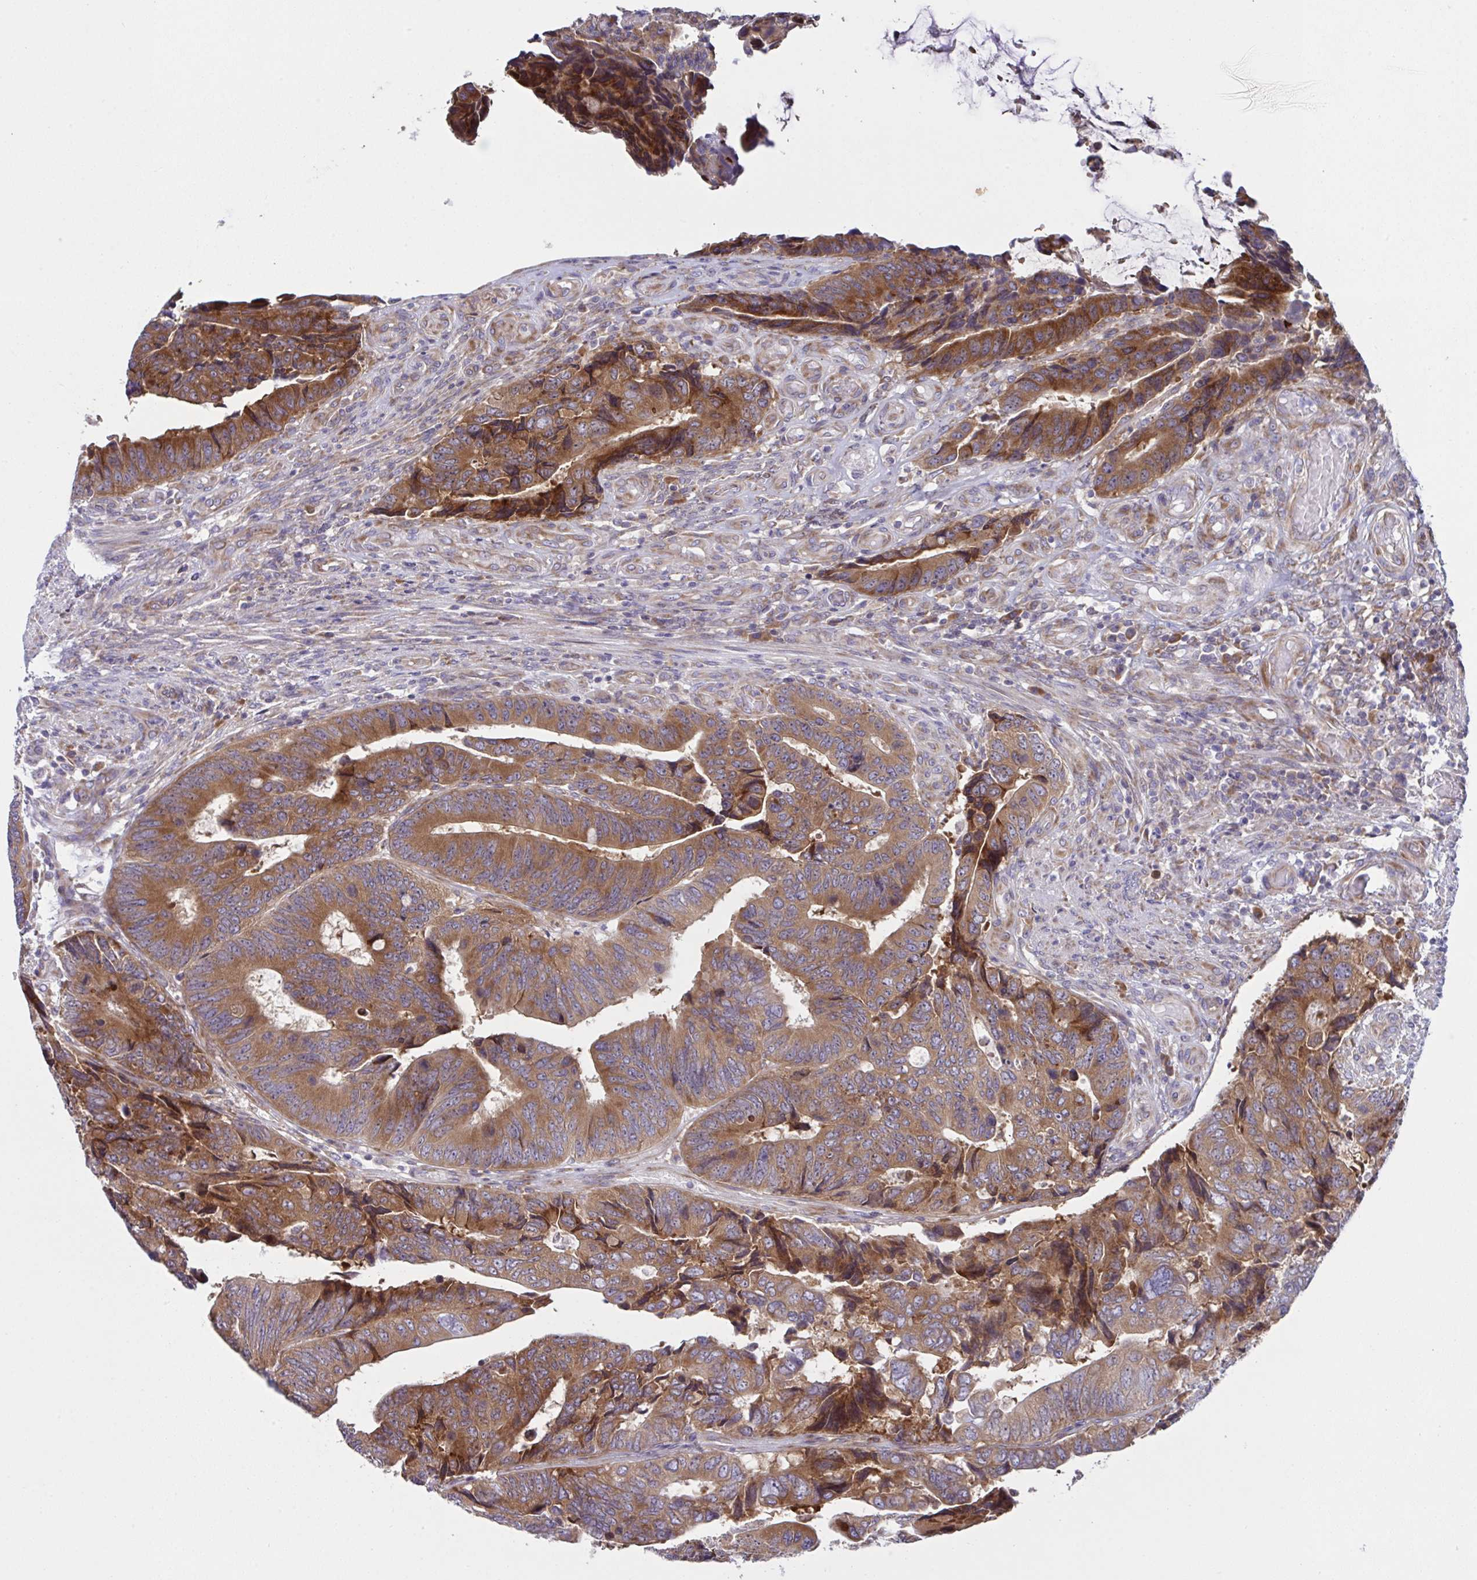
{"staining": {"intensity": "moderate", "quantity": ">75%", "location": "cytoplasmic/membranous"}, "tissue": "colorectal cancer", "cell_type": "Tumor cells", "image_type": "cancer", "snomed": [{"axis": "morphology", "description": "Adenocarcinoma, NOS"}, {"axis": "topography", "description": "Colon"}], "caption": "Immunohistochemical staining of human colorectal adenocarcinoma demonstrates moderate cytoplasmic/membranous protein positivity in approximately >75% of tumor cells. (DAB = brown stain, brightfield microscopy at high magnification).", "gene": "FAU", "patient": {"sex": "male", "age": 87}}